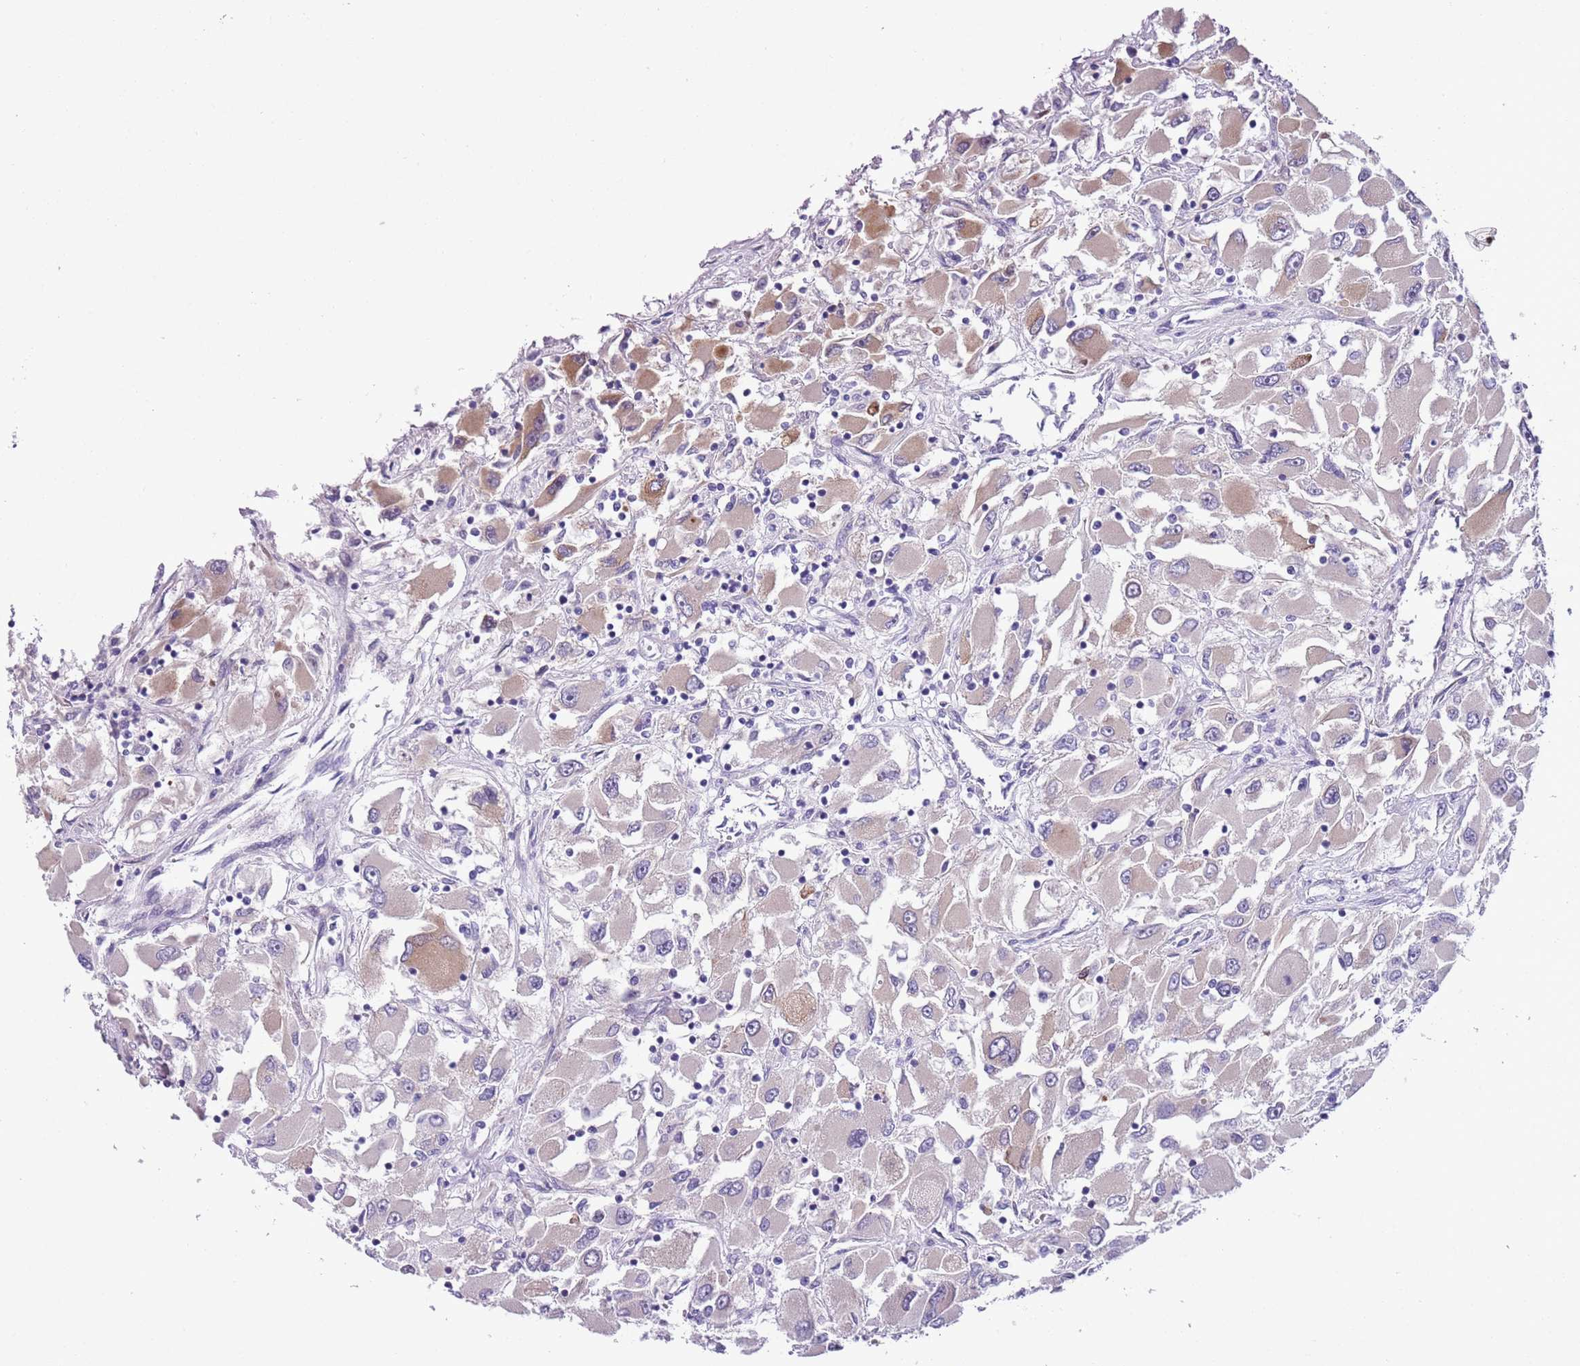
{"staining": {"intensity": "moderate", "quantity": "<25%", "location": "cytoplasmic/membranous"}, "tissue": "renal cancer", "cell_type": "Tumor cells", "image_type": "cancer", "snomed": [{"axis": "morphology", "description": "Adenocarcinoma, NOS"}, {"axis": "topography", "description": "Kidney"}], "caption": "Brown immunohistochemical staining in renal cancer shows moderate cytoplasmic/membranous expression in about <25% of tumor cells.", "gene": "MRPL32", "patient": {"sex": "female", "age": 52}}